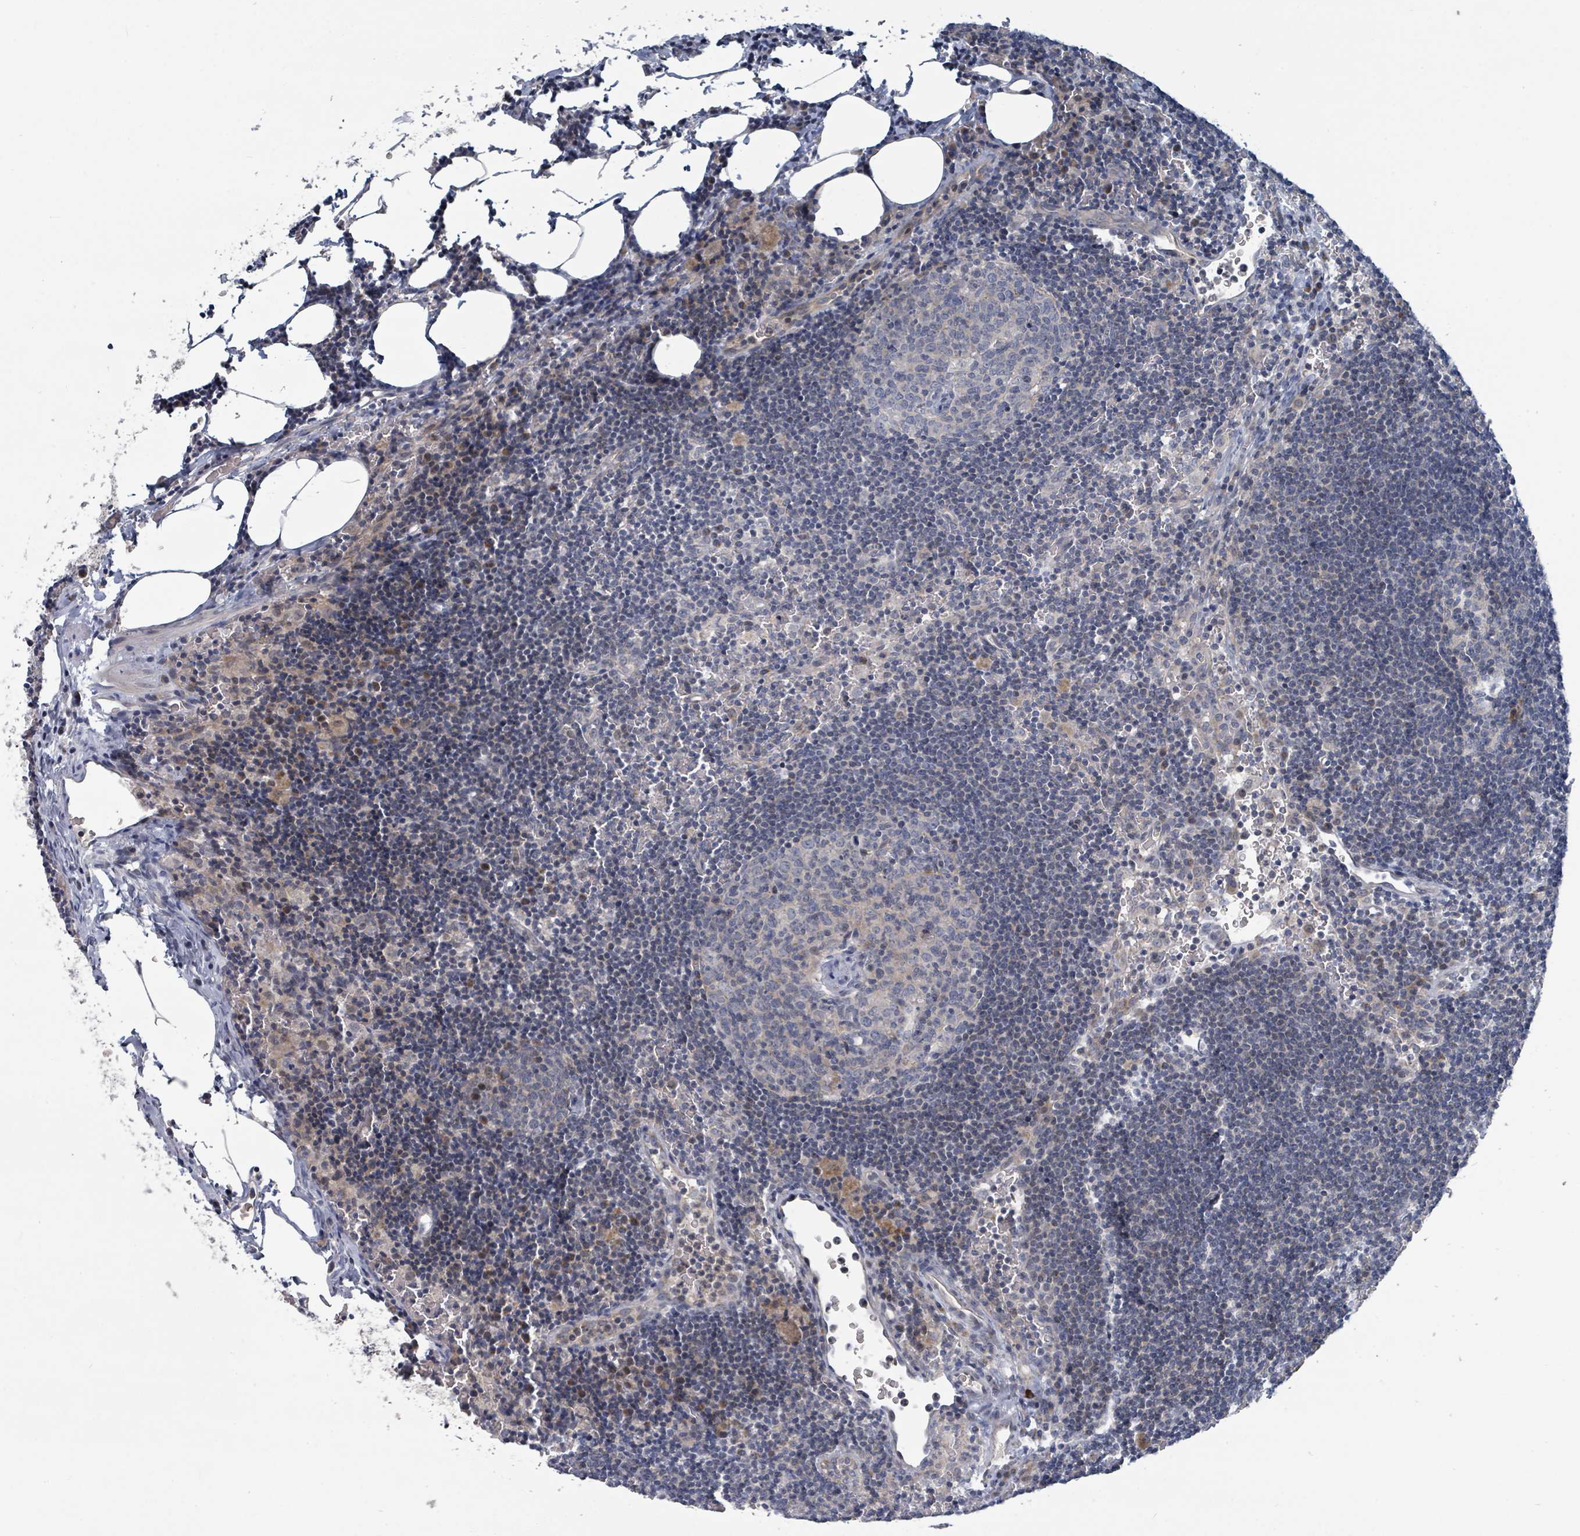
{"staining": {"intensity": "negative", "quantity": "none", "location": "none"}, "tissue": "lymph node", "cell_type": "Germinal center cells", "image_type": "normal", "snomed": [{"axis": "morphology", "description": "Normal tissue, NOS"}, {"axis": "topography", "description": "Lymph node"}], "caption": "Image shows no protein expression in germinal center cells of benign lymph node. The staining is performed using DAB (3,3'-diaminobenzidine) brown chromogen with nuclei counter-stained in using hematoxylin.", "gene": "COL5A3", "patient": {"sex": "male", "age": 62}}